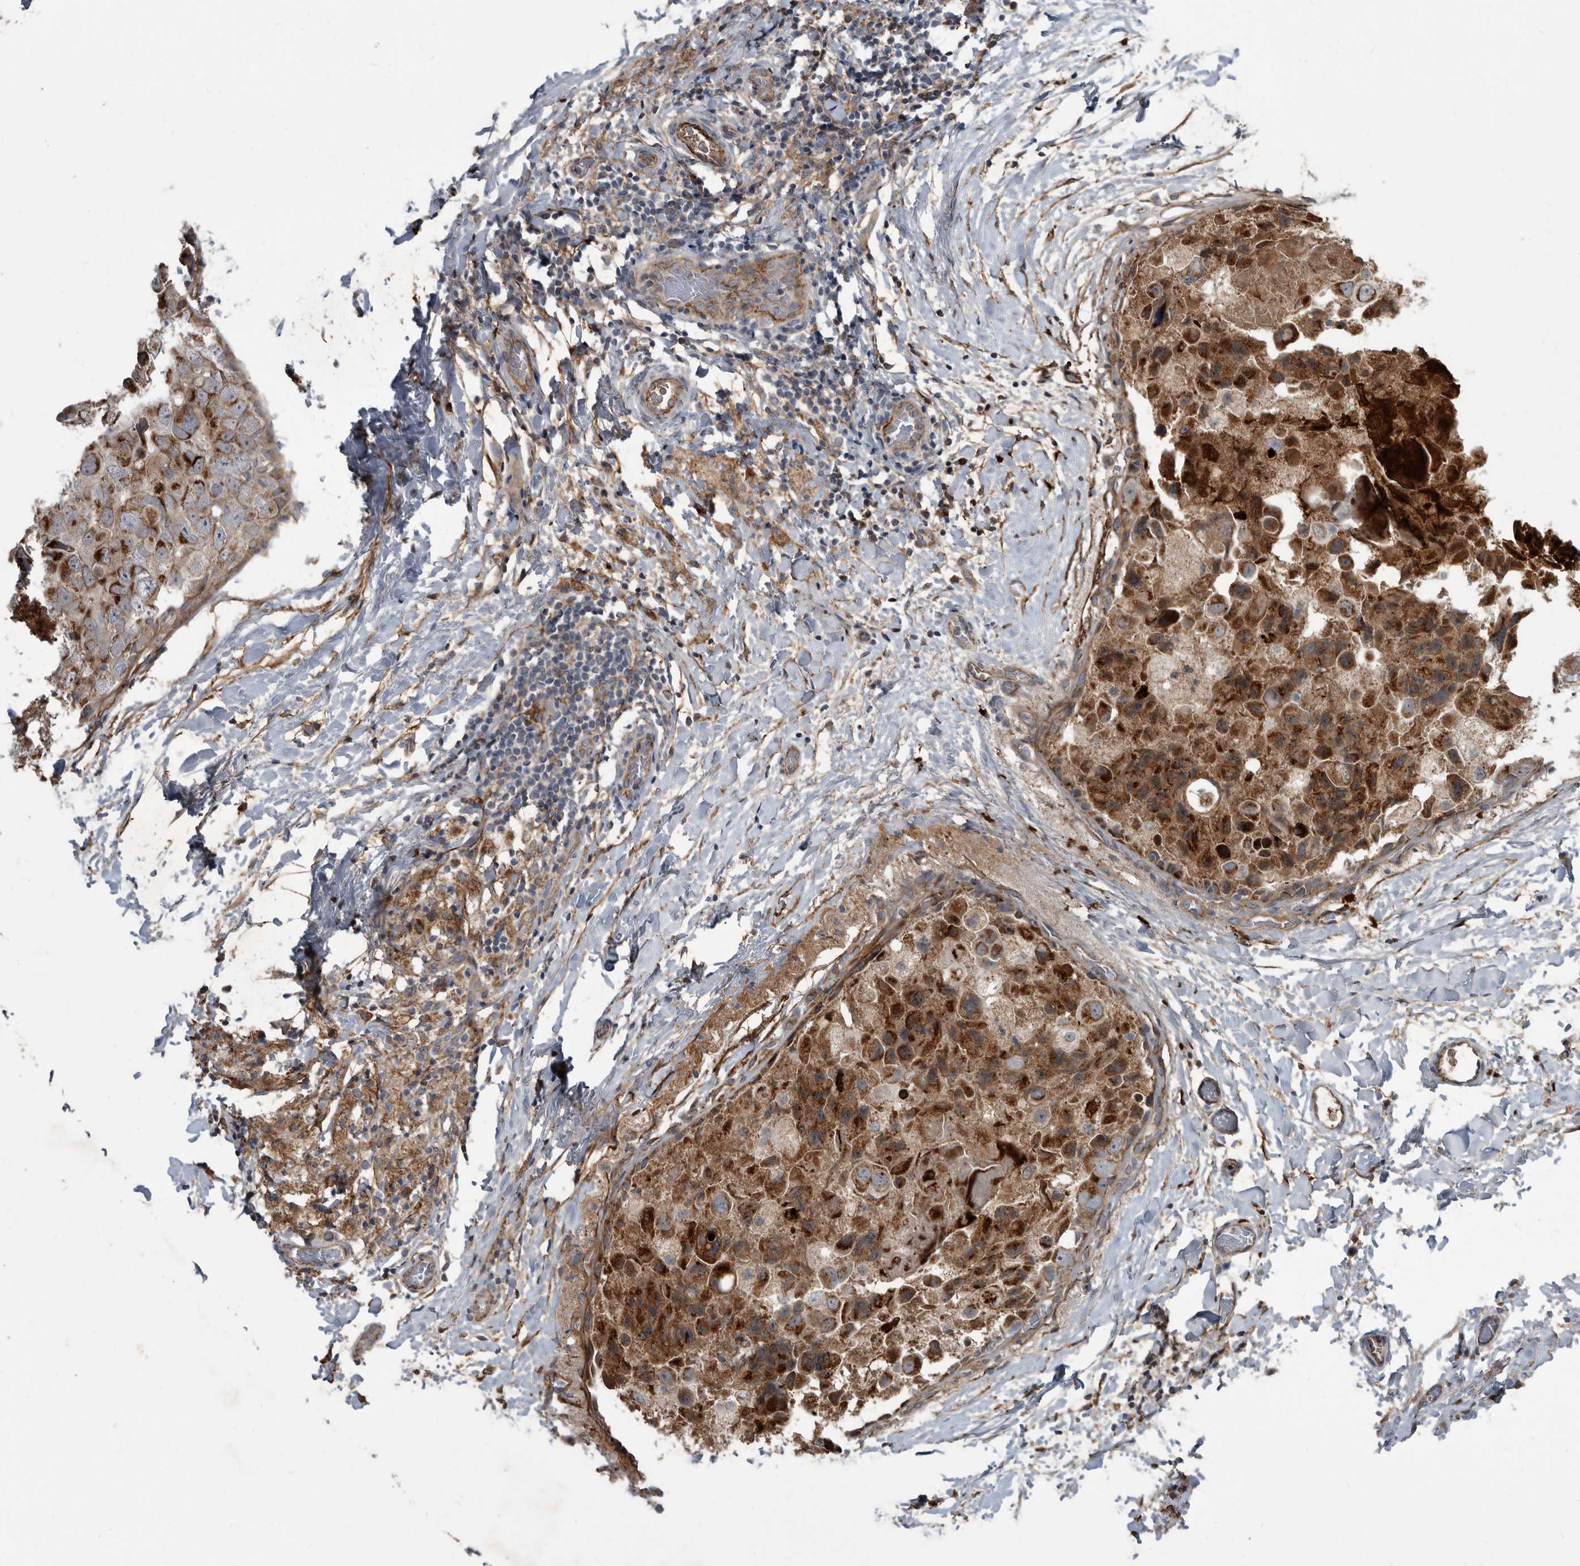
{"staining": {"intensity": "strong", "quantity": ">75%", "location": "cytoplasmic/membranous"}, "tissue": "breast cancer", "cell_type": "Tumor cells", "image_type": "cancer", "snomed": [{"axis": "morphology", "description": "Duct carcinoma"}, {"axis": "topography", "description": "Breast"}], "caption": "This histopathology image exhibits immunohistochemistry (IHC) staining of breast cancer (invasive ductal carcinoma), with high strong cytoplasmic/membranous positivity in approximately >75% of tumor cells.", "gene": "PI15", "patient": {"sex": "female", "age": 62}}